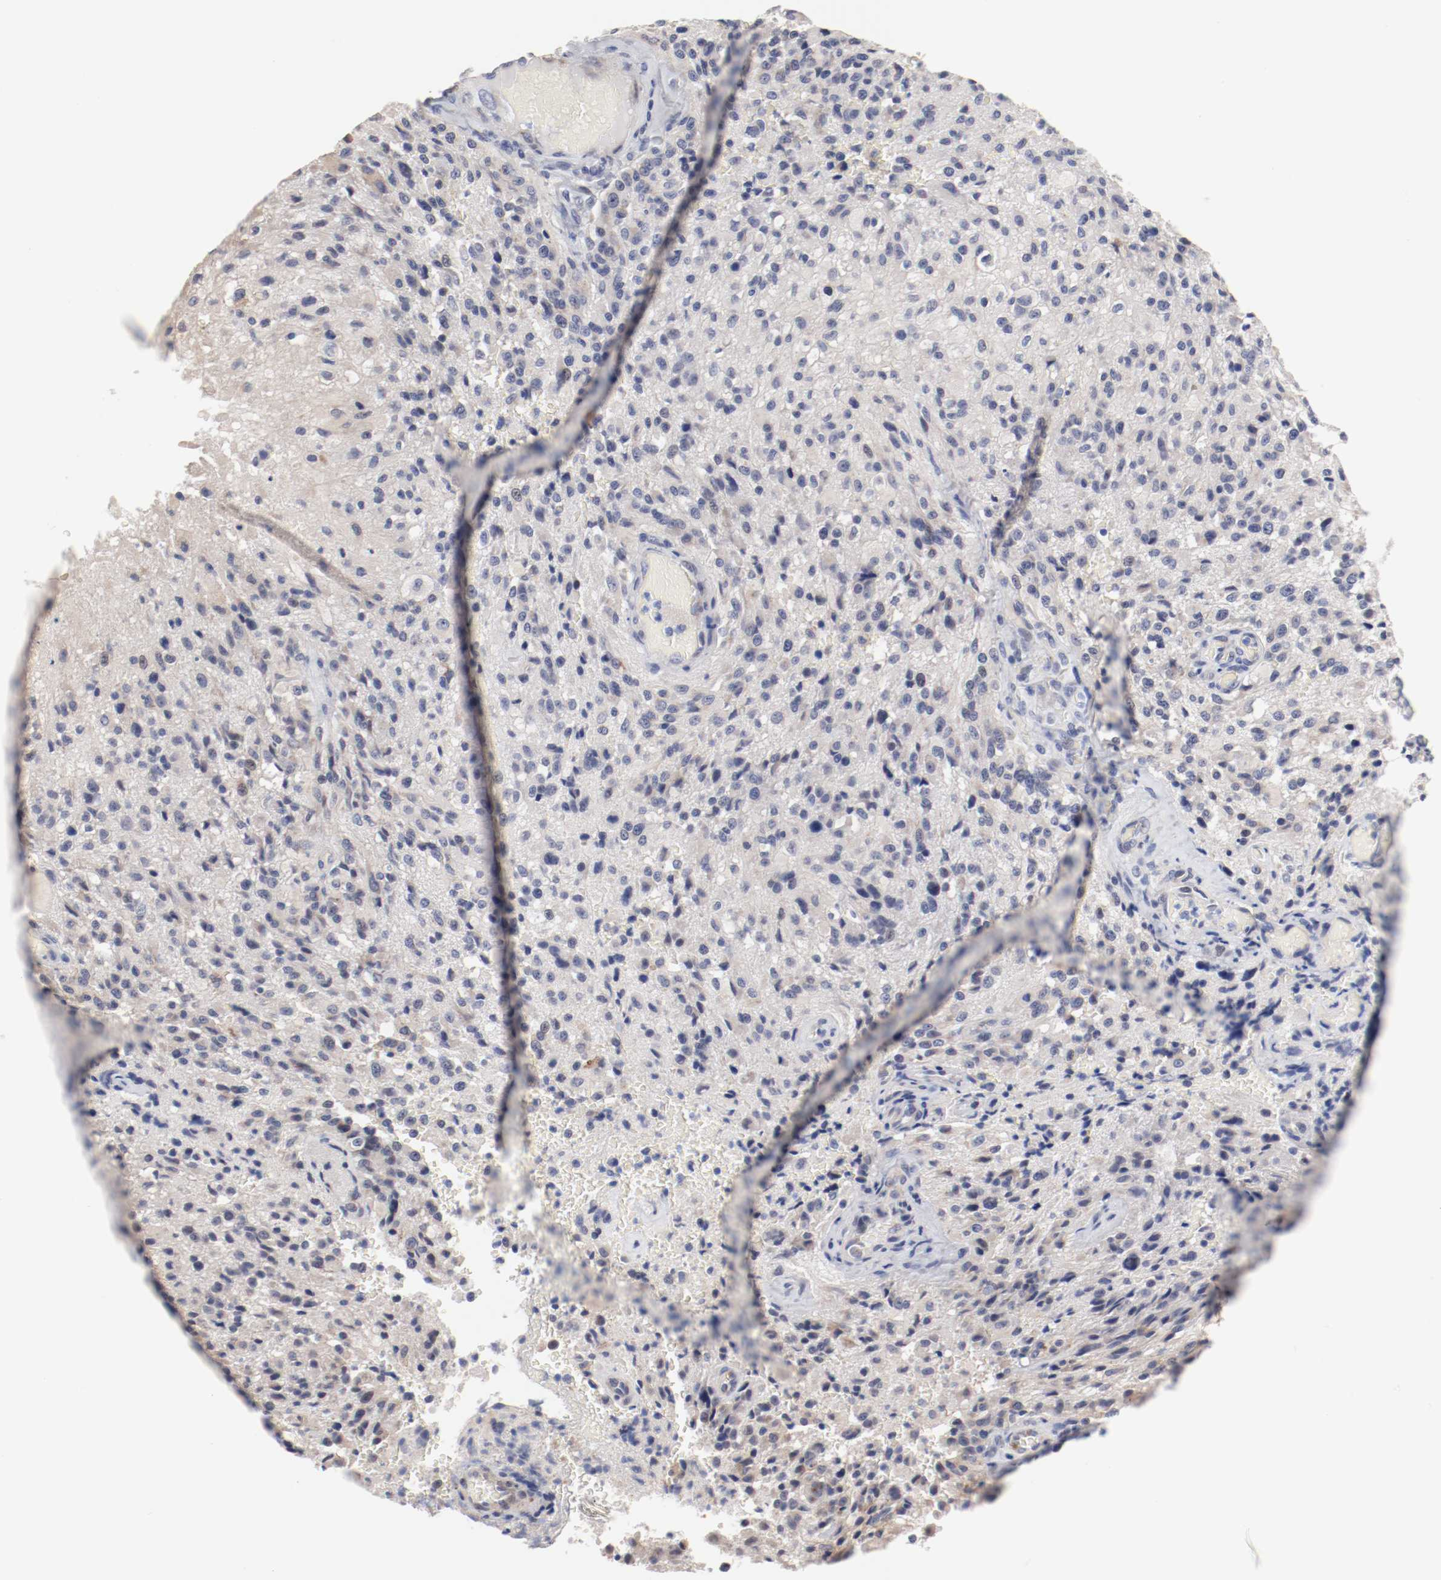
{"staining": {"intensity": "negative", "quantity": "none", "location": "none"}, "tissue": "glioma", "cell_type": "Tumor cells", "image_type": "cancer", "snomed": [{"axis": "morphology", "description": "Normal tissue, NOS"}, {"axis": "morphology", "description": "Glioma, malignant, High grade"}, {"axis": "topography", "description": "Cerebral cortex"}], "caption": "Tumor cells show no significant protein positivity in malignant glioma (high-grade).", "gene": "GPR143", "patient": {"sex": "male", "age": 56}}